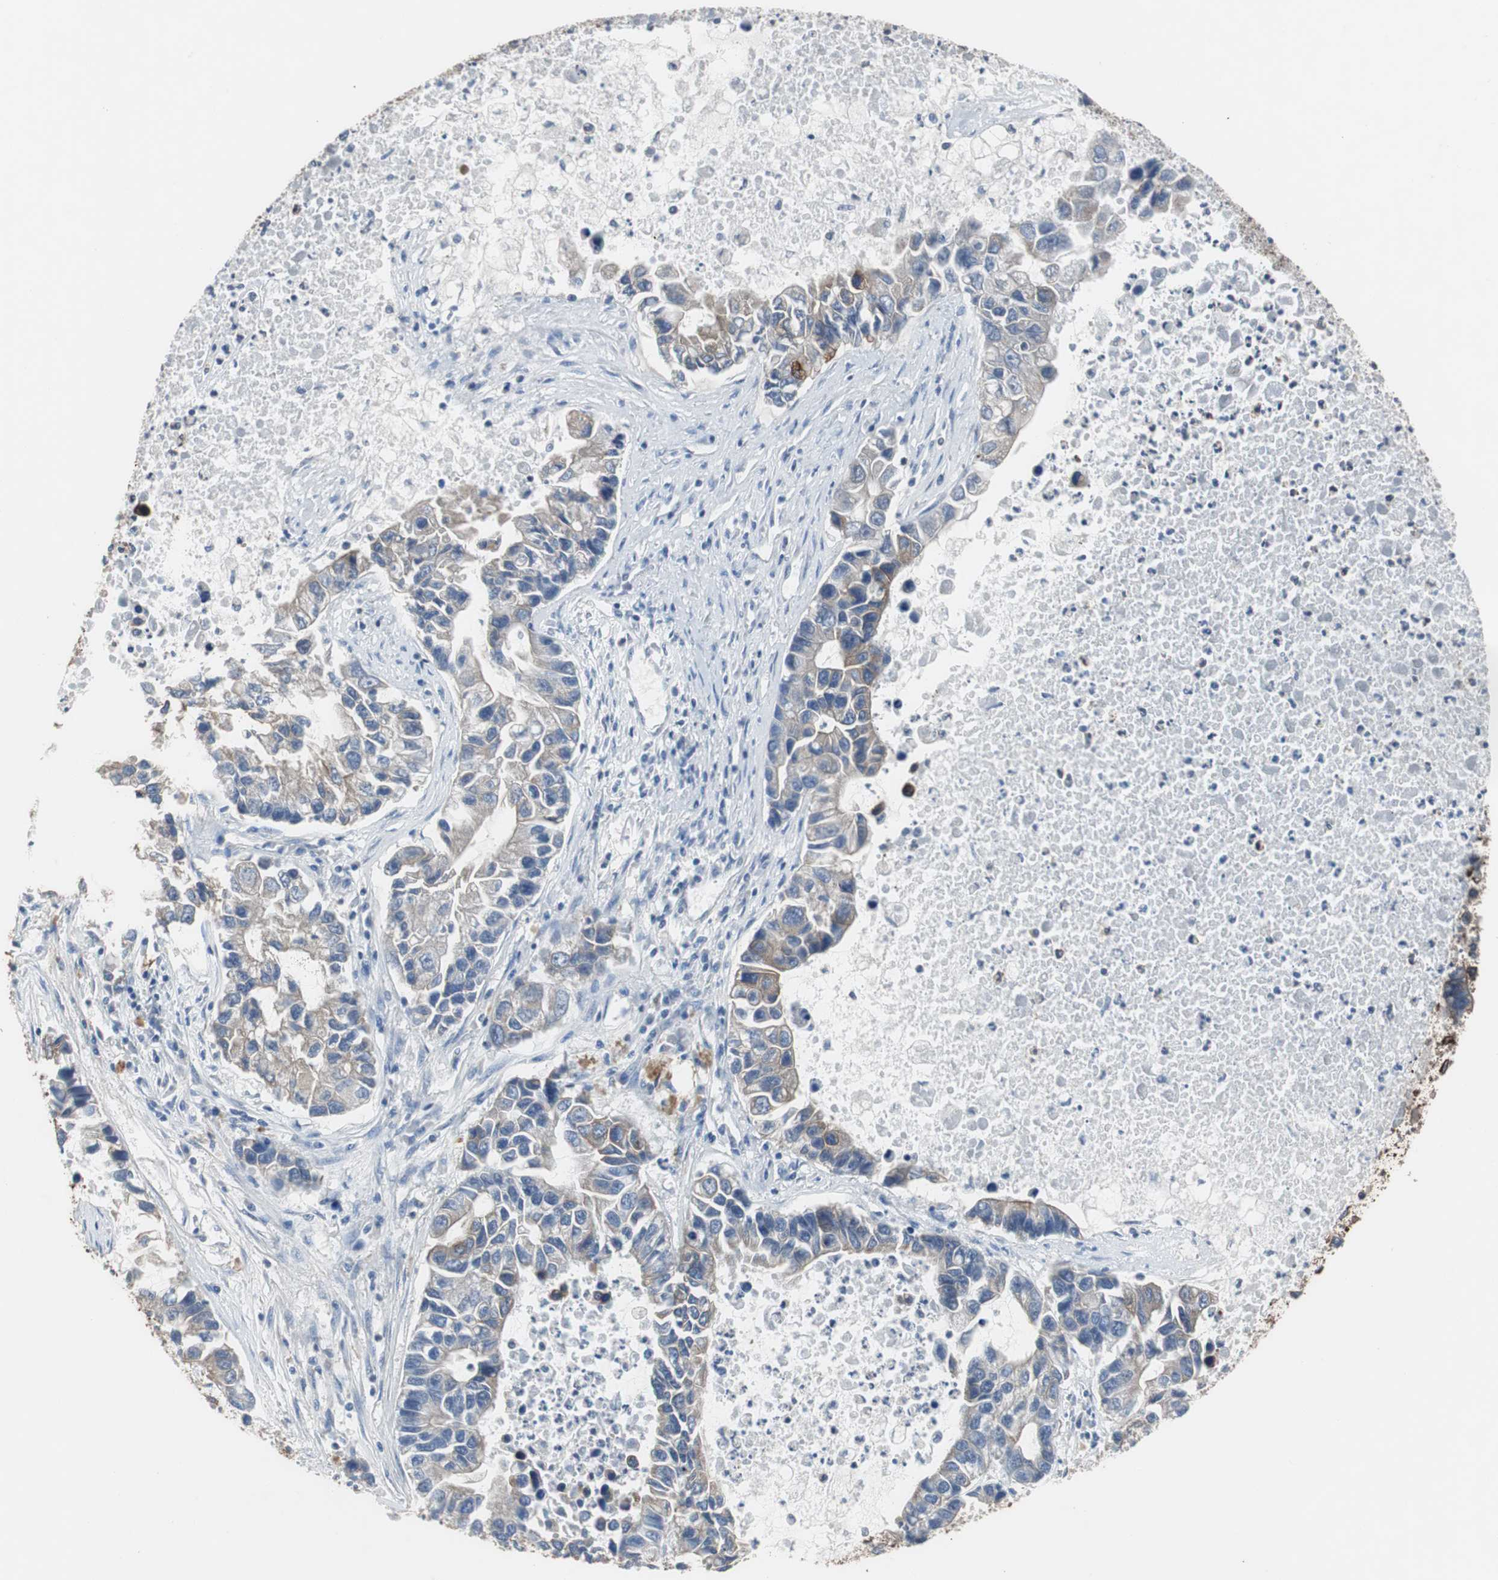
{"staining": {"intensity": "weak", "quantity": "25%-75%", "location": "cytoplasmic/membranous"}, "tissue": "lung cancer", "cell_type": "Tumor cells", "image_type": "cancer", "snomed": [{"axis": "morphology", "description": "Adenocarcinoma, NOS"}, {"axis": "topography", "description": "Lung"}], "caption": "Adenocarcinoma (lung) stained with a brown dye exhibits weak cytoplasmic/membranous positive staining in approximately 25%-75% of tumor cells.", "gene": "USP10", "patient": {"sex": "female", "age": 51}}